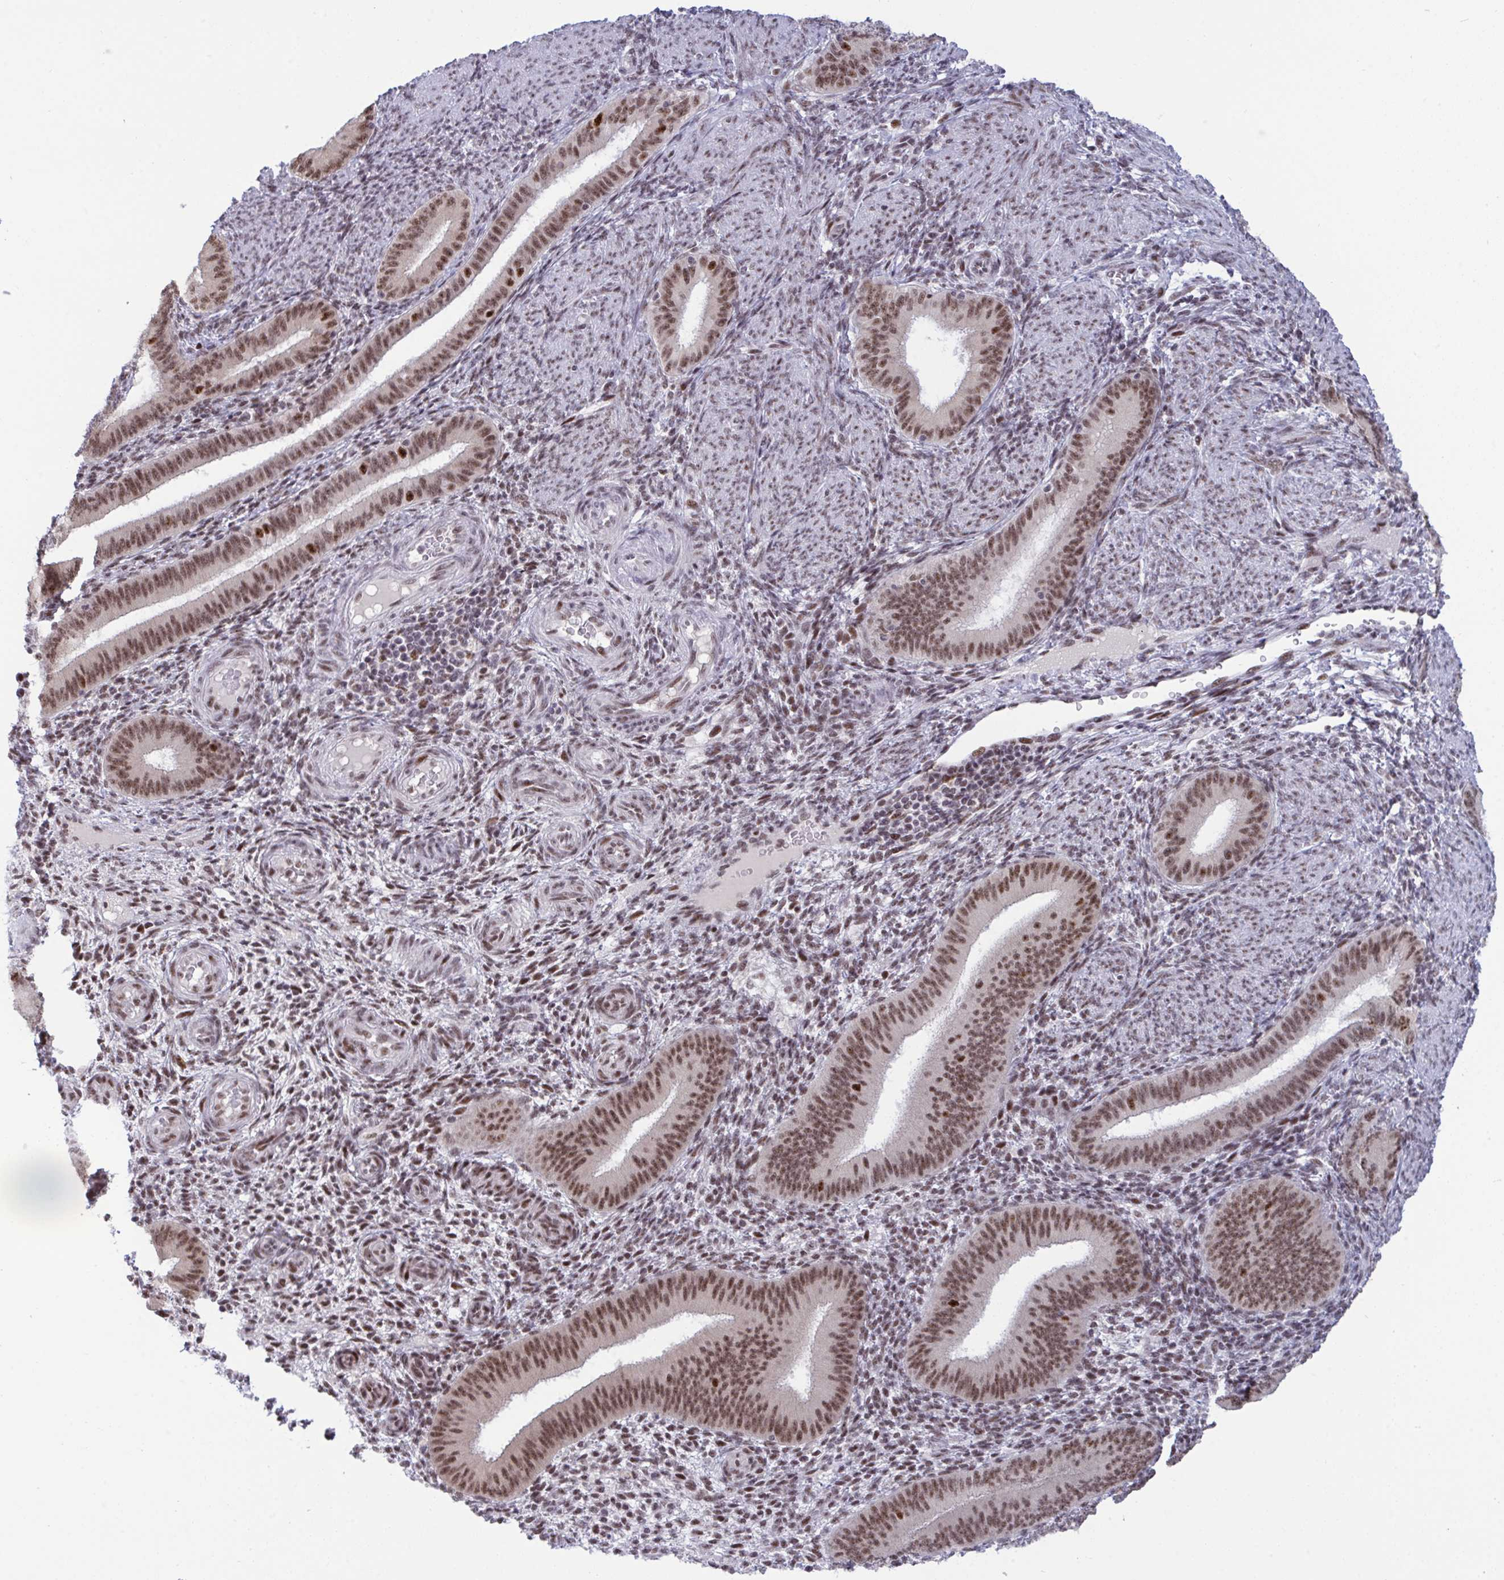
{"staining": {"intensity": "moderate", "quantity": ">75%", "location": "nuclear"}, "tissue": "endometrium", "cell_type": "Cells in endometrial stroma", "image_type": "normal", "snomed": [{"axis": "morphology", "description": "Normal tissue, NOS"}, {"axis": "topography", "description": "Endometrium"}], "caption": "Brown immunohistochemical staining in normal endometrium shows moderate nuclear staining in approximately >75% of cells in endometrial stroma. (Brightfield microscopy of DAB IHC at high magnification).", "gene": "WBP11", "patient": {"sex": "female", "age": 39}}